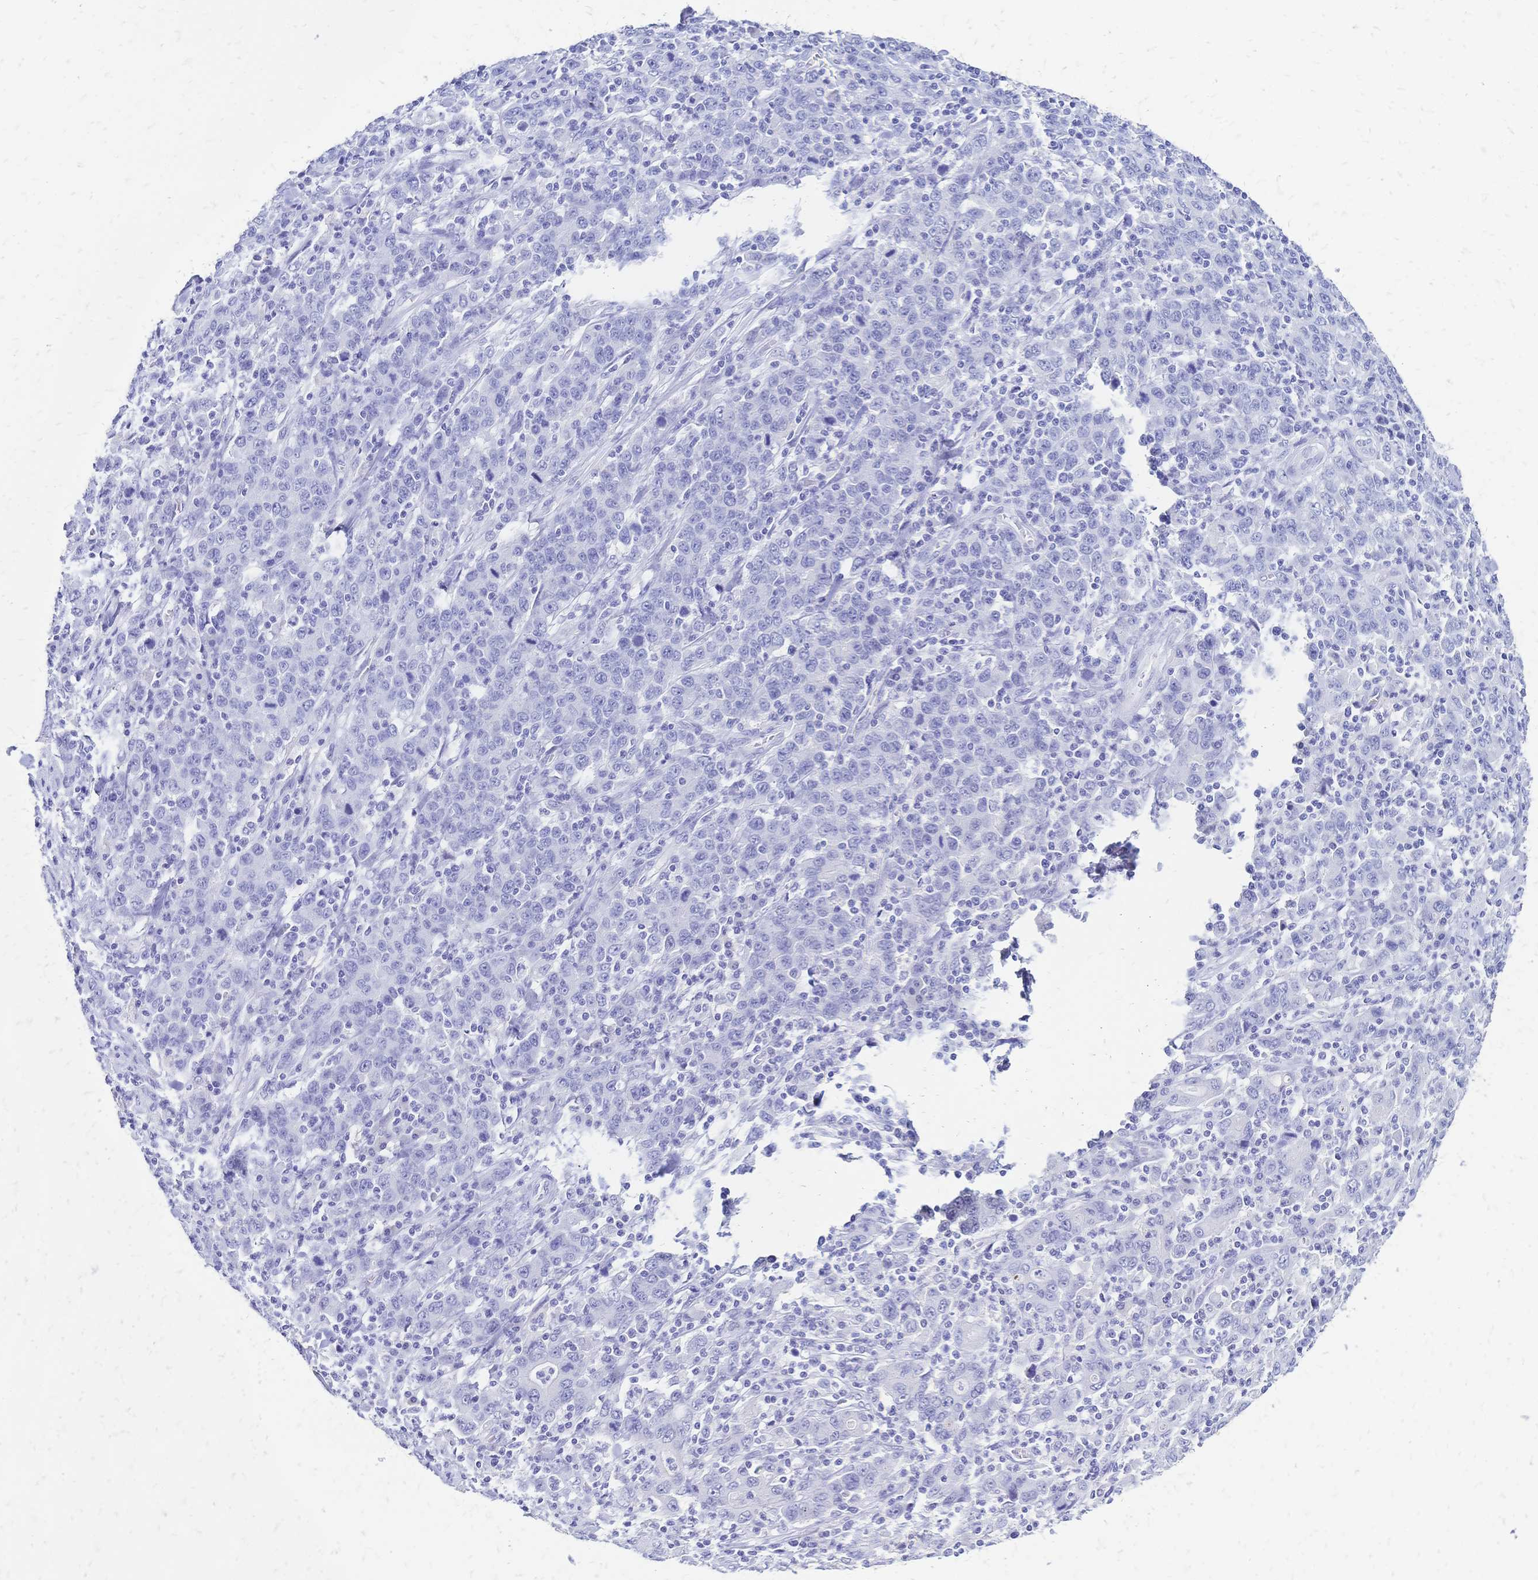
{"staining": {"intensity": "negative", "quantity": "none", "location": "none"}, "tissue": "stomach cancer", "cell_type": "Tumor cells", "image_type": "cancer", "snomed": [{"axis": "morphology", "description": "Adenocarcinoma, NOS"}, {"axis": "topography", "description": "Stomach, upper"}], "caption": "This is an IHC micrograph of human stomach cancer (adenocarcinoma). There is no staining in tumor cells.", "gene": "FA2H", "patient": {"sex": "male", "age": 69}}